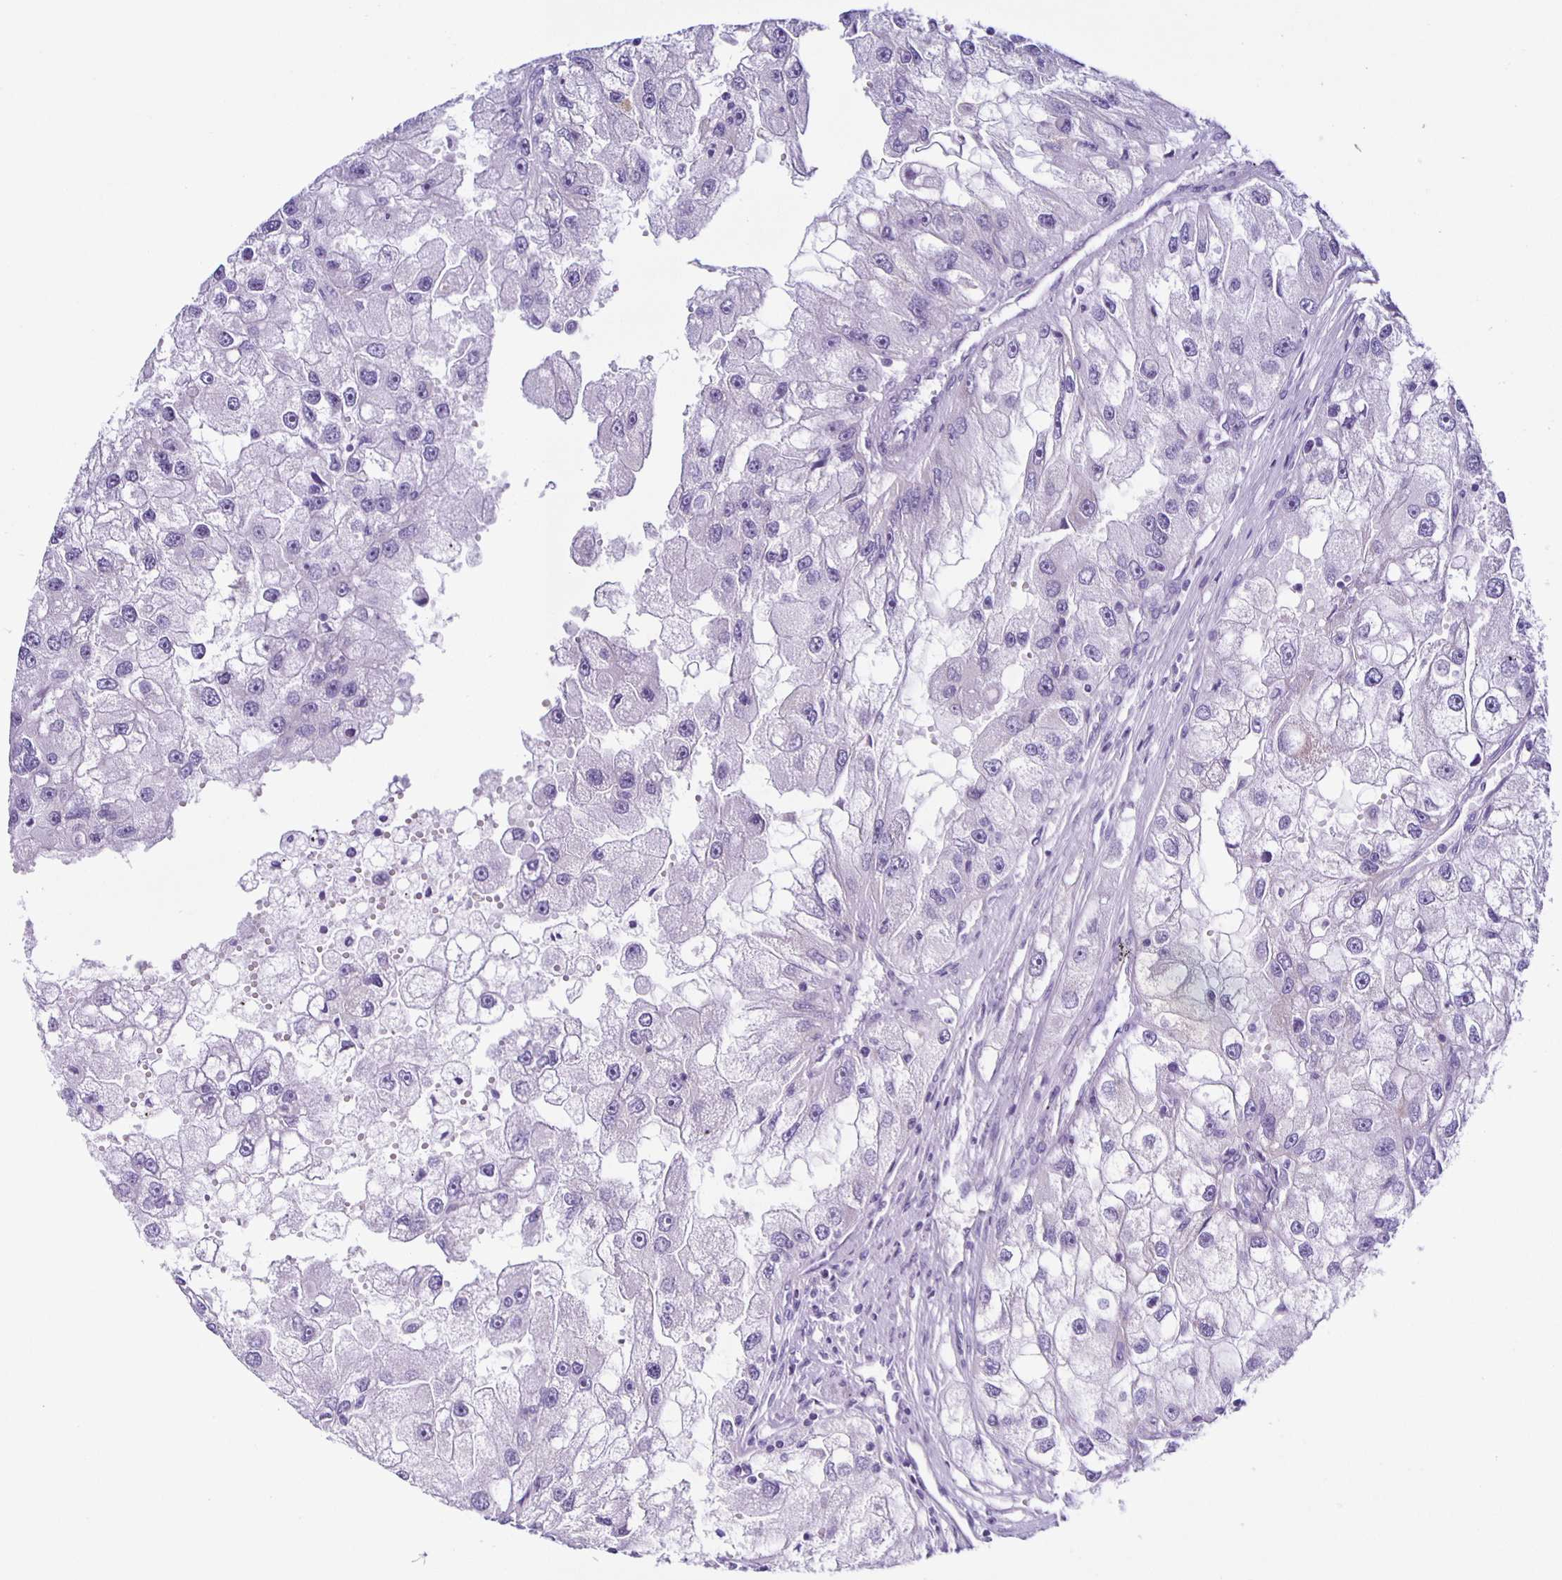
{"staining": {"intensity": "negative", "quantity": "none", "location": "none"}, "tissue": "renal cancer", "cell_type": "Tumor cells", "image_type": "cancer", "snomed": [{"axis": "morphology", "description": "Adenocarcinoma, NOS"}, {"axis": "topography", "description": "Kidney"}], "caption": "Tumor cells show no significant positivity in renal adenocarcinoma.", "gene": "AQP6", "patient": {"sex": "male", "age": 63}}